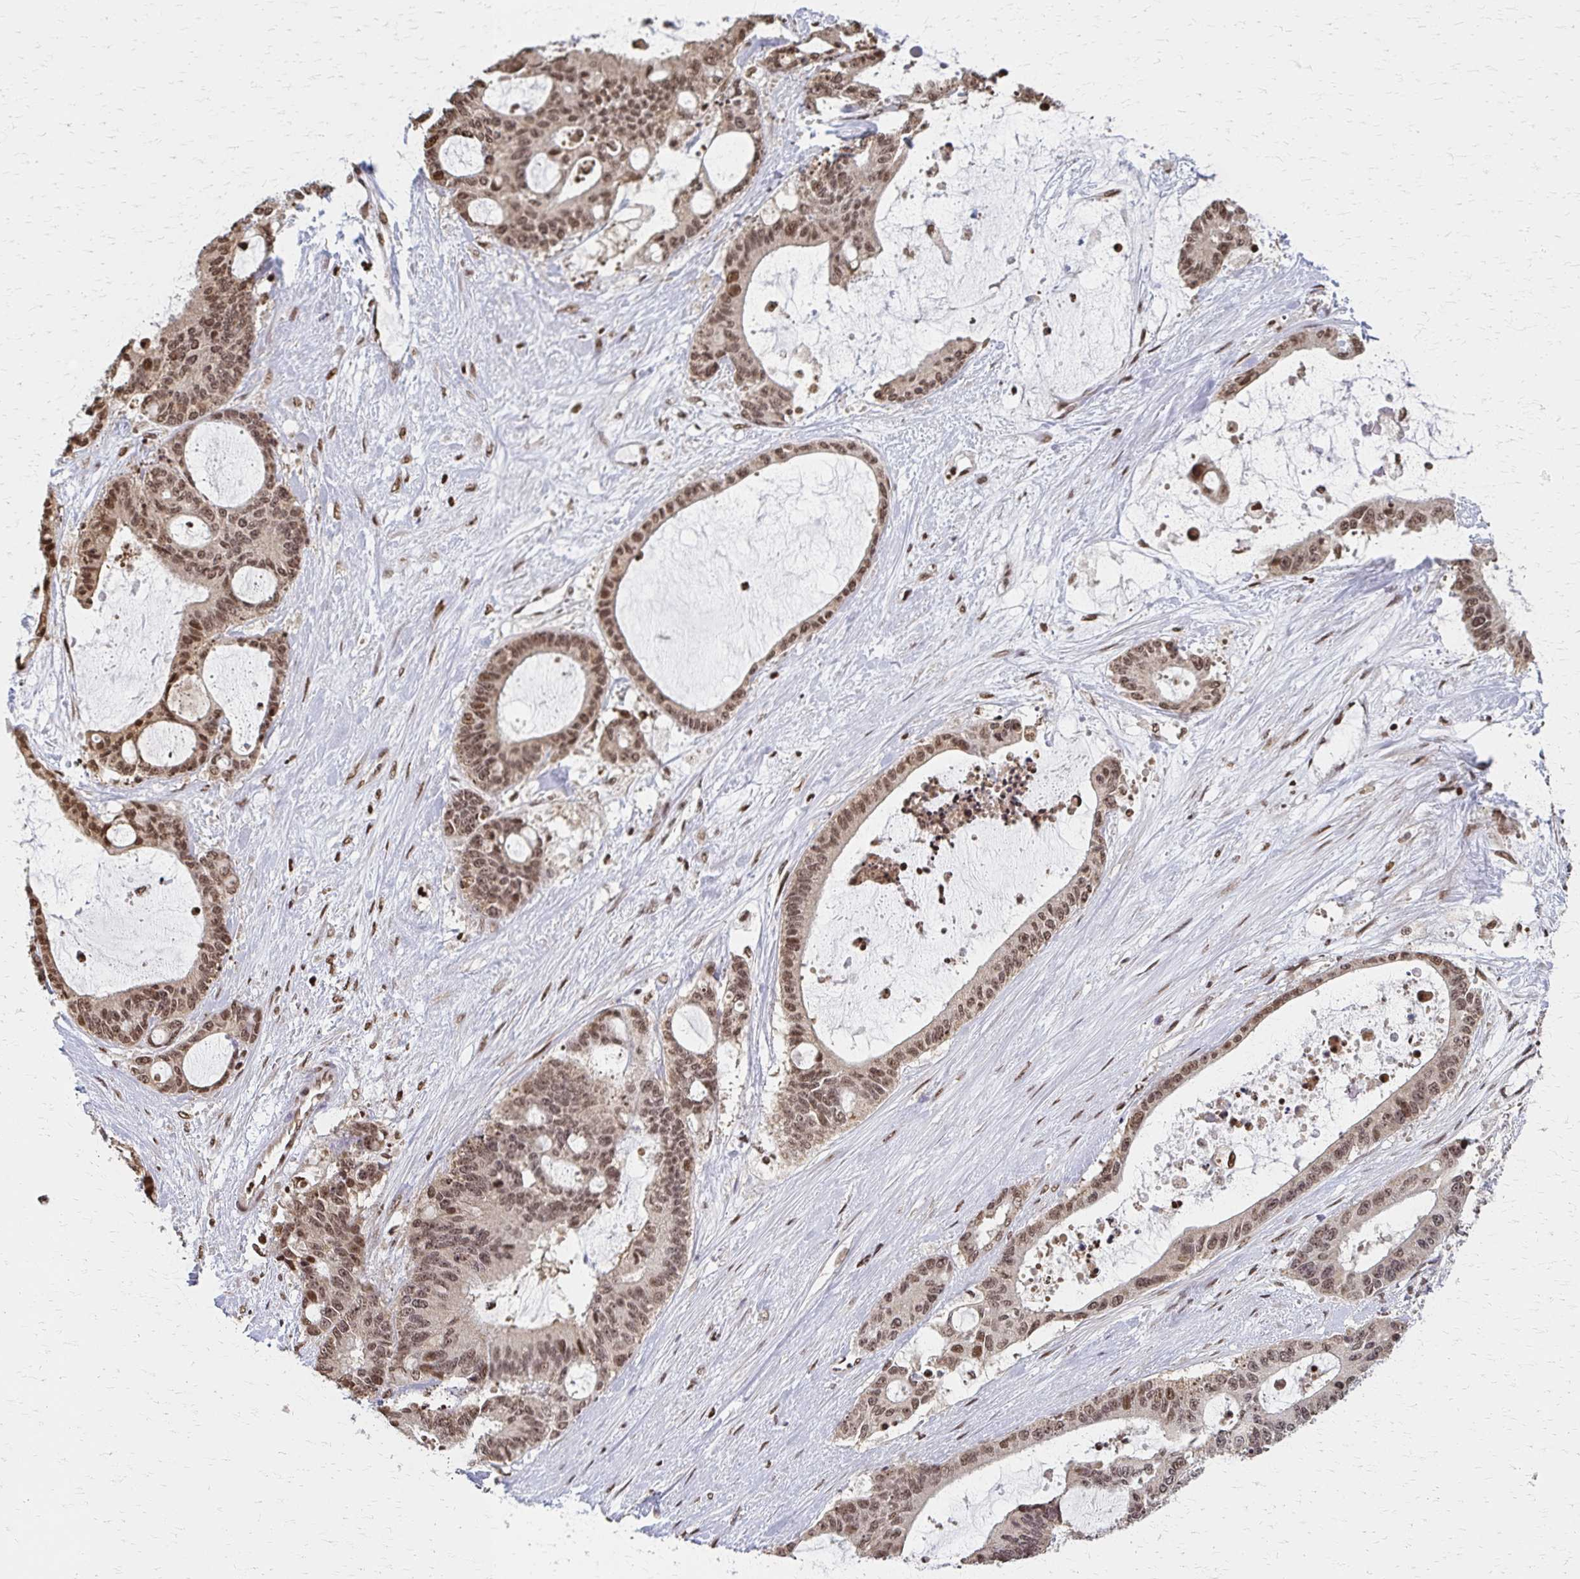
{"staining": {"intensity": "weak", "quantity": ">75%", "location": "nuclear"}, "tissue": "liver cancer", "cell_type": "Tumor cells", "image_type": "cancer", "snomed": [{"axis": "morphology", "description": "Normal tissue, NOS"}, {"axis": "morphology", "description": "Cholangiocarcinoma"}, {"axis": "topography", "description": "Liver"}, {"axis": "topography", "description": "Peripheral nerve tissue"}], "caption": "About >75% of tumor cells in human cholangiocarcinoma (liver) exhibit weak nuclear protein staining as visualized by brown immunohistochemical staining.", "gene": "HOXA9", "patient": {"sex": "female", "age": 73}}